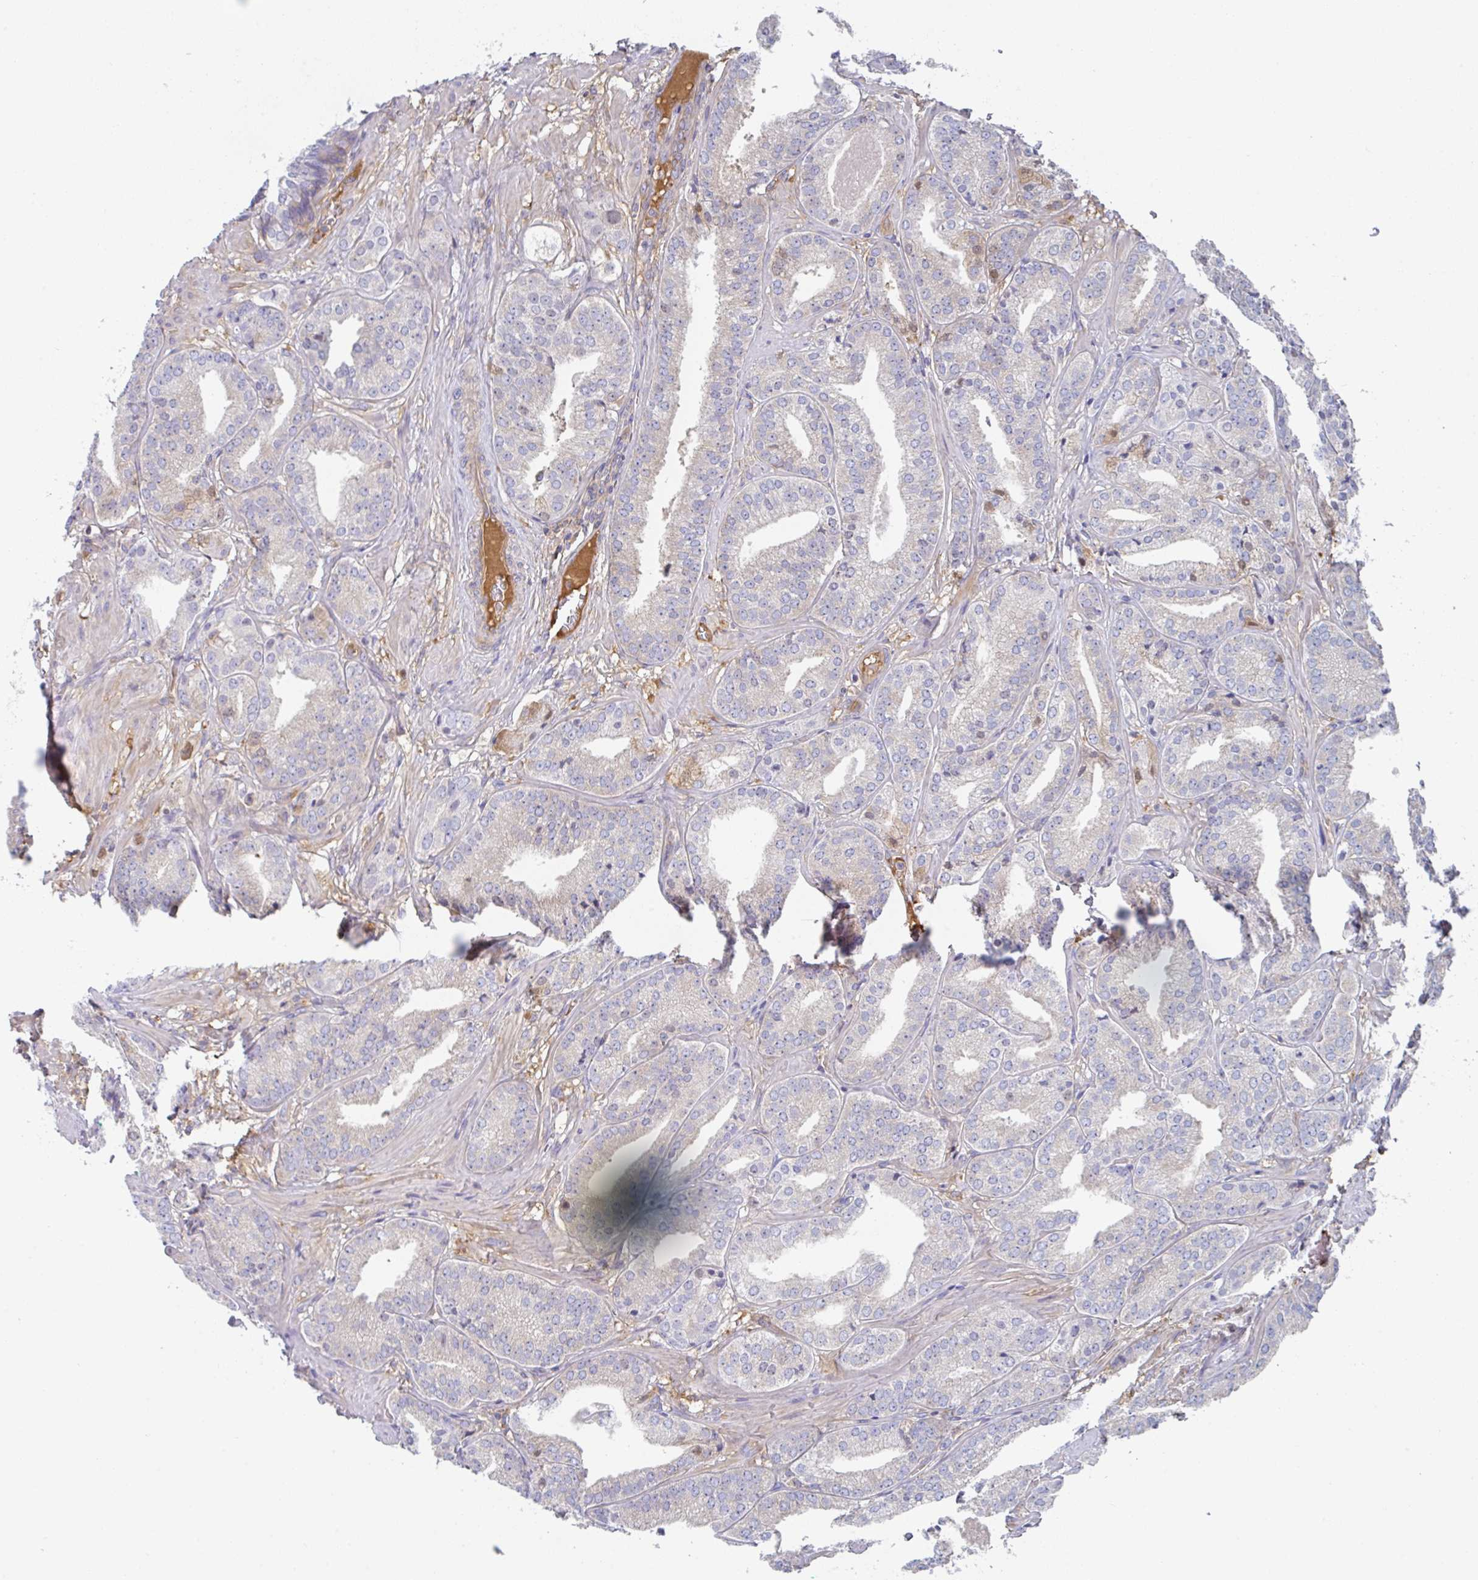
{"staining": {"intensity": "negative", "quantity": "none", "location": "none"}, "tissue": "prostate cancer", "cell_type": "Tumor cells", "image_type": "cancer", "snomed": [{"axis": "morphology", "description": "Adenocarcinoma, High grade"}, {"axis": "topography", "description": "Prostate"}], "caption": "High power microscopy photomicrograph of an immunohistochemistry histopathology image of prostate cancer (high-grade adenocarcinoma), revealing no significant positivity in tumor cells.", "gene": "AMPD2", "patient": {"sex": "male", "age": 63}}